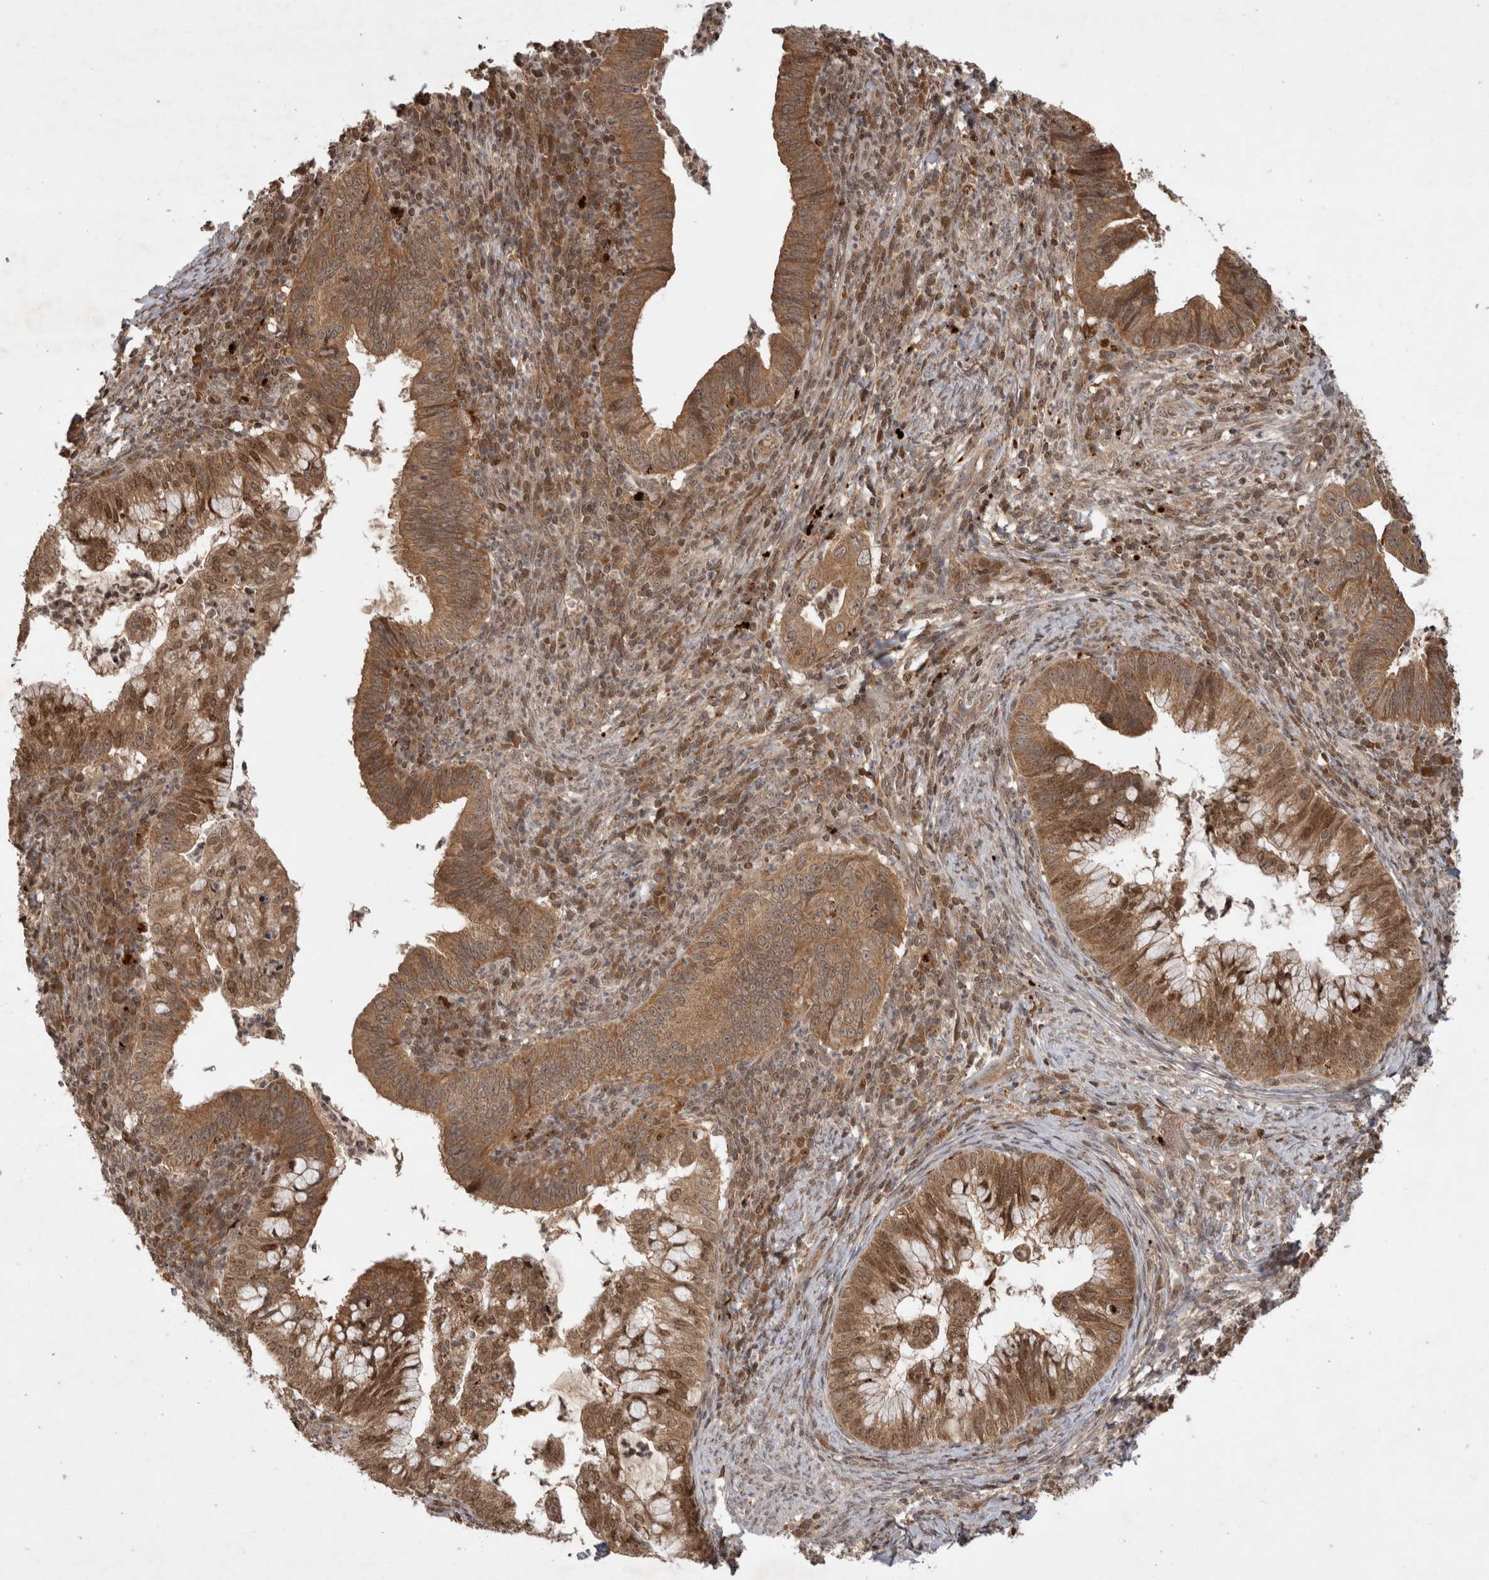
{"staining": {"intensity": "strong", "quantity": ">75%", "location": "cytoplasmic/membranous,nuclear"}, "tissue": "cervical cancer", "cell_type": "Tumor cells", "image_type": "cancer", "snomed": [{"axis": "morphology", "description": "Adenocarcinoma, NOS"}, {"axis": "topography", "description": "Cervix"}], "caption": "Adenocarcinoma (cervical) tissue displays strong cytoplasmic/membranous and nuclear positivity in approximately >75% of tumor cells Nuclei are stained in blue.", "gene": "FAM221A", "patient": {"sex": "female", "age": 36}}